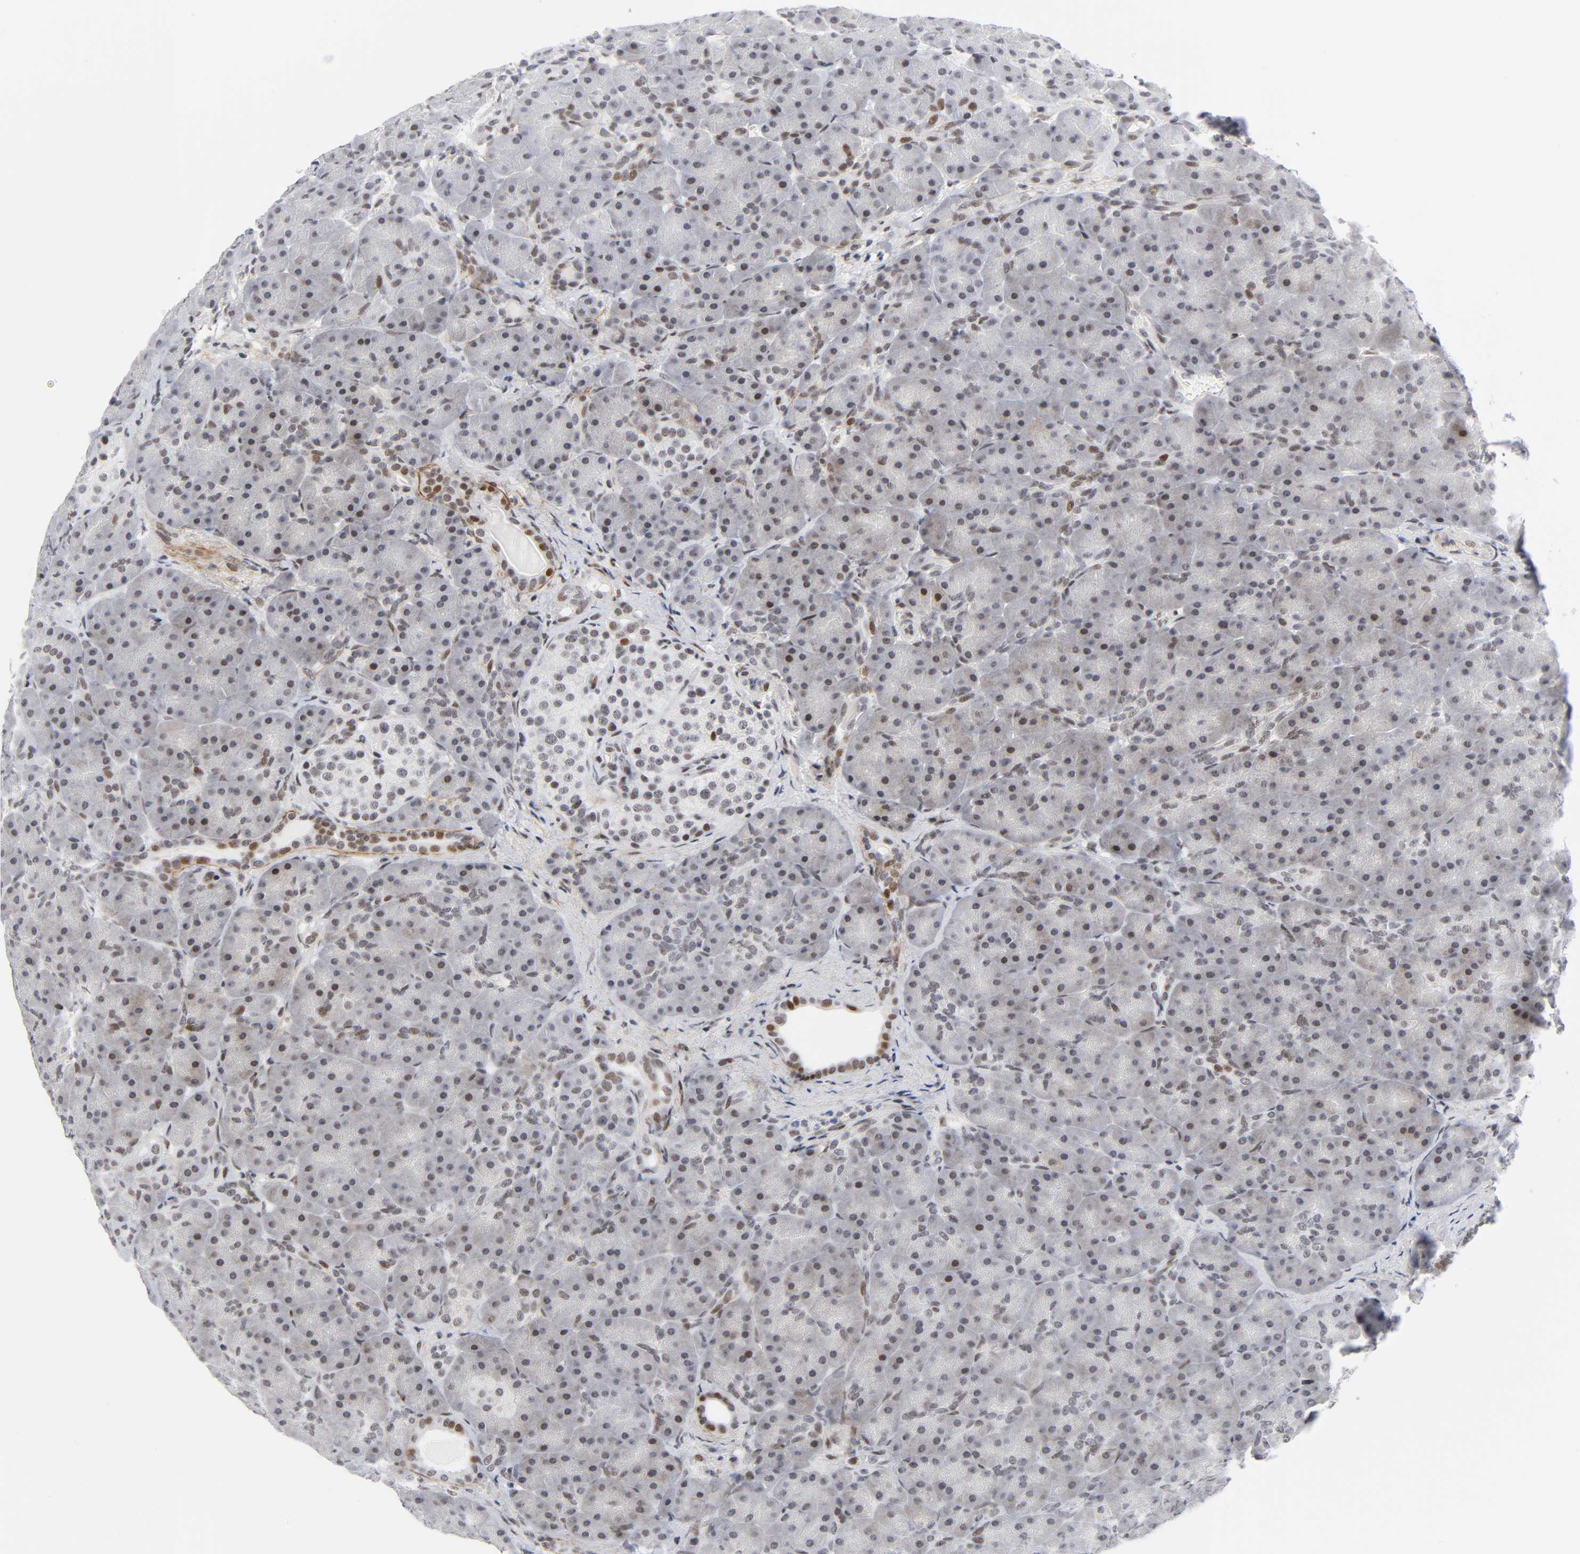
{"staining": {"intensity": "weak", "quantity": ">75%", "location": "nuclear"}, "tissue": "pancreas", "cell_type": "Exocrine glandular cells", "image_type": "normal", "snomed": [{"axis": "morphology", "description": "Normal tissue, NOS"}, {"axis": "topography", "description": "Pancreas"}], "caption": "The histopathology image demonstrates staining of normal pancreas, revealing weak nuclear protein staining (brown color) within exocrine glandular cells. (Stains: DAB in brown, nuclei in blue, Microscopy: brightfield microscopy at high magnification).", "gene": "DIDO1", "patient": {"sex": "male", "age": 66}}